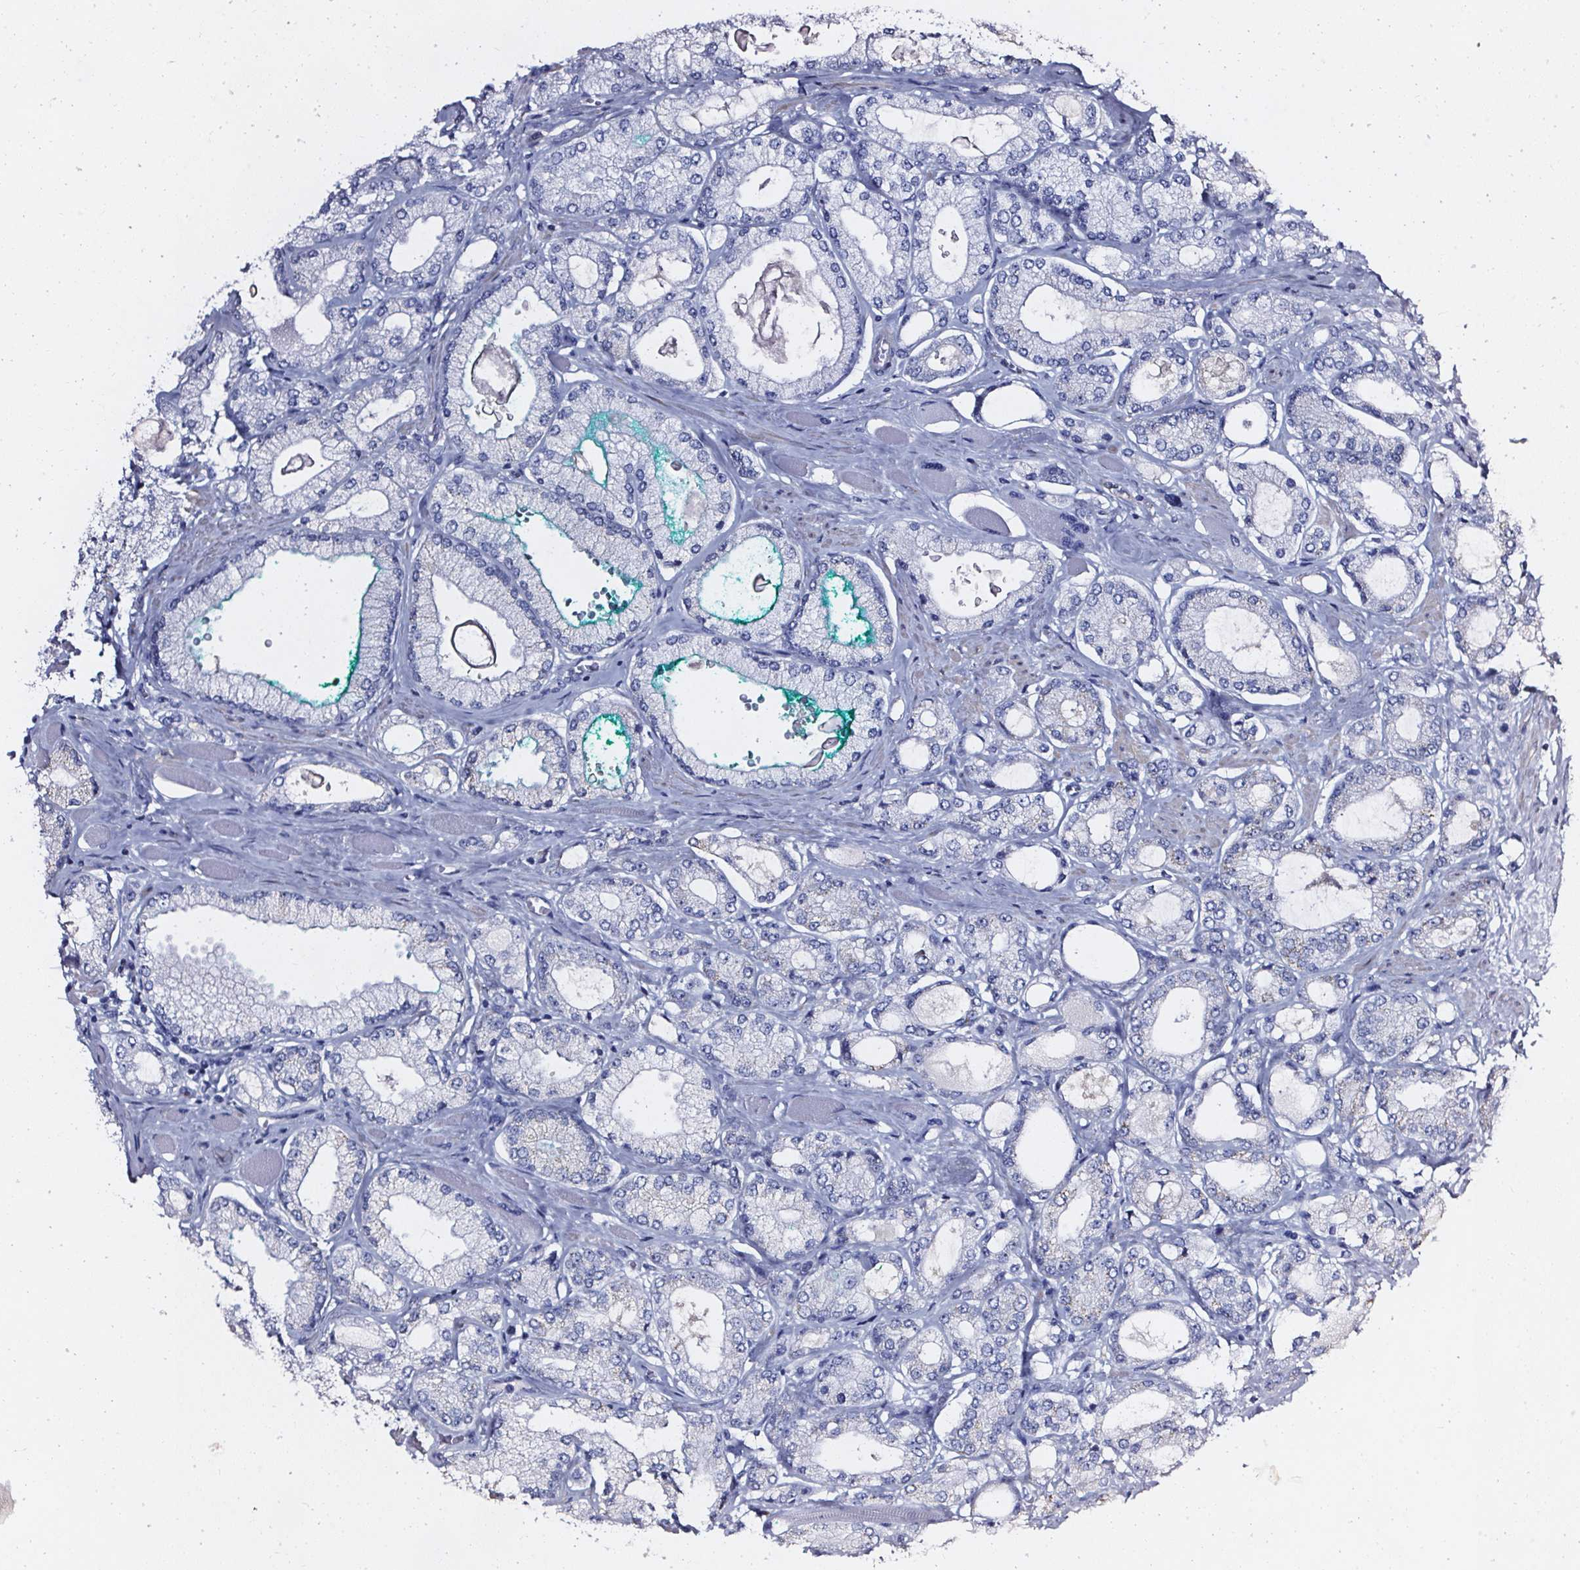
{"staining": {"intensity": "negative", "quantity": "none", "location": "none"}, "tissue": "prostate cancer", "cell_type": "Tumor cells", "image_type": "cancer", "snomed": [{"axis": "morphology", "description": "Adenocarcinoma, High grade"}, {"axis": "topography", "description": "Prostate"}], "caption": "The image displays no staining of tumor cells in prostate cancer (adenocarcinoma (high-grade)). (Stains: DAB (3,3'-diaminobenzidine) immunohistochemistry (IHC) with hematoxylin counter stain, Microscopy: brightfield microscopy at high magnification).", "gene": "ELAVL2", "patient": {"sex": "male", "age": 68}}